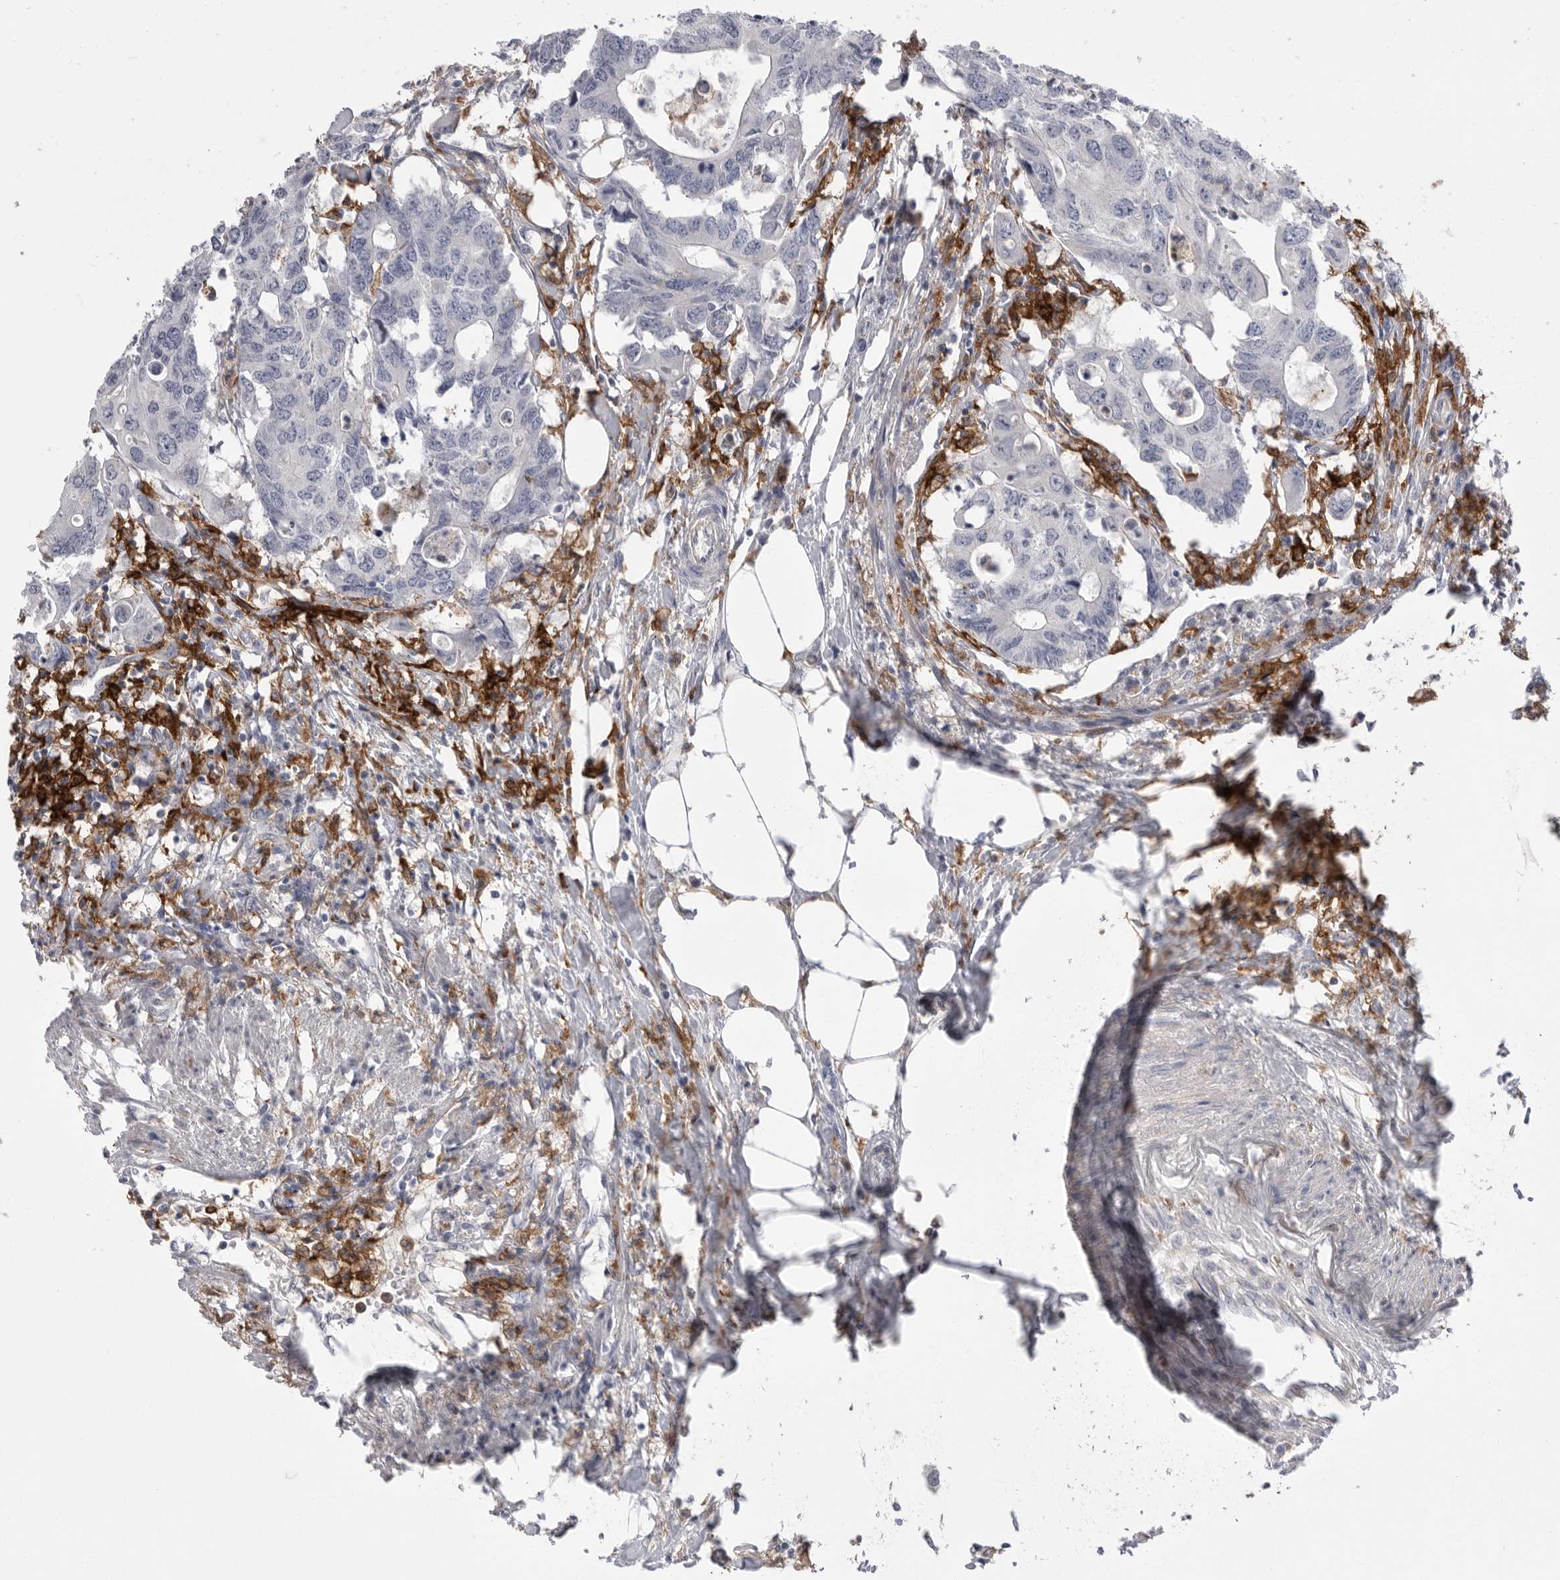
{"staining": {"intensity": "negative", "quantity": "none", "location": "none"}, "tissue": "colorectal cancer", "cell_type": "Tumor cells", "image_type": "cancer", "snomed": [{"axis": "morphology", "description": "Adenocarcinoma, NOS"}, {"axis": "topography", "description": "Colon"}], "caption": "DAB immunohistochemical staining of colorectal cancer (adenocarcinoma) shows no significant staining in tumor cells.", "gene": "SIGLEC10", "patient": {"sex": "male", "age": 71}}